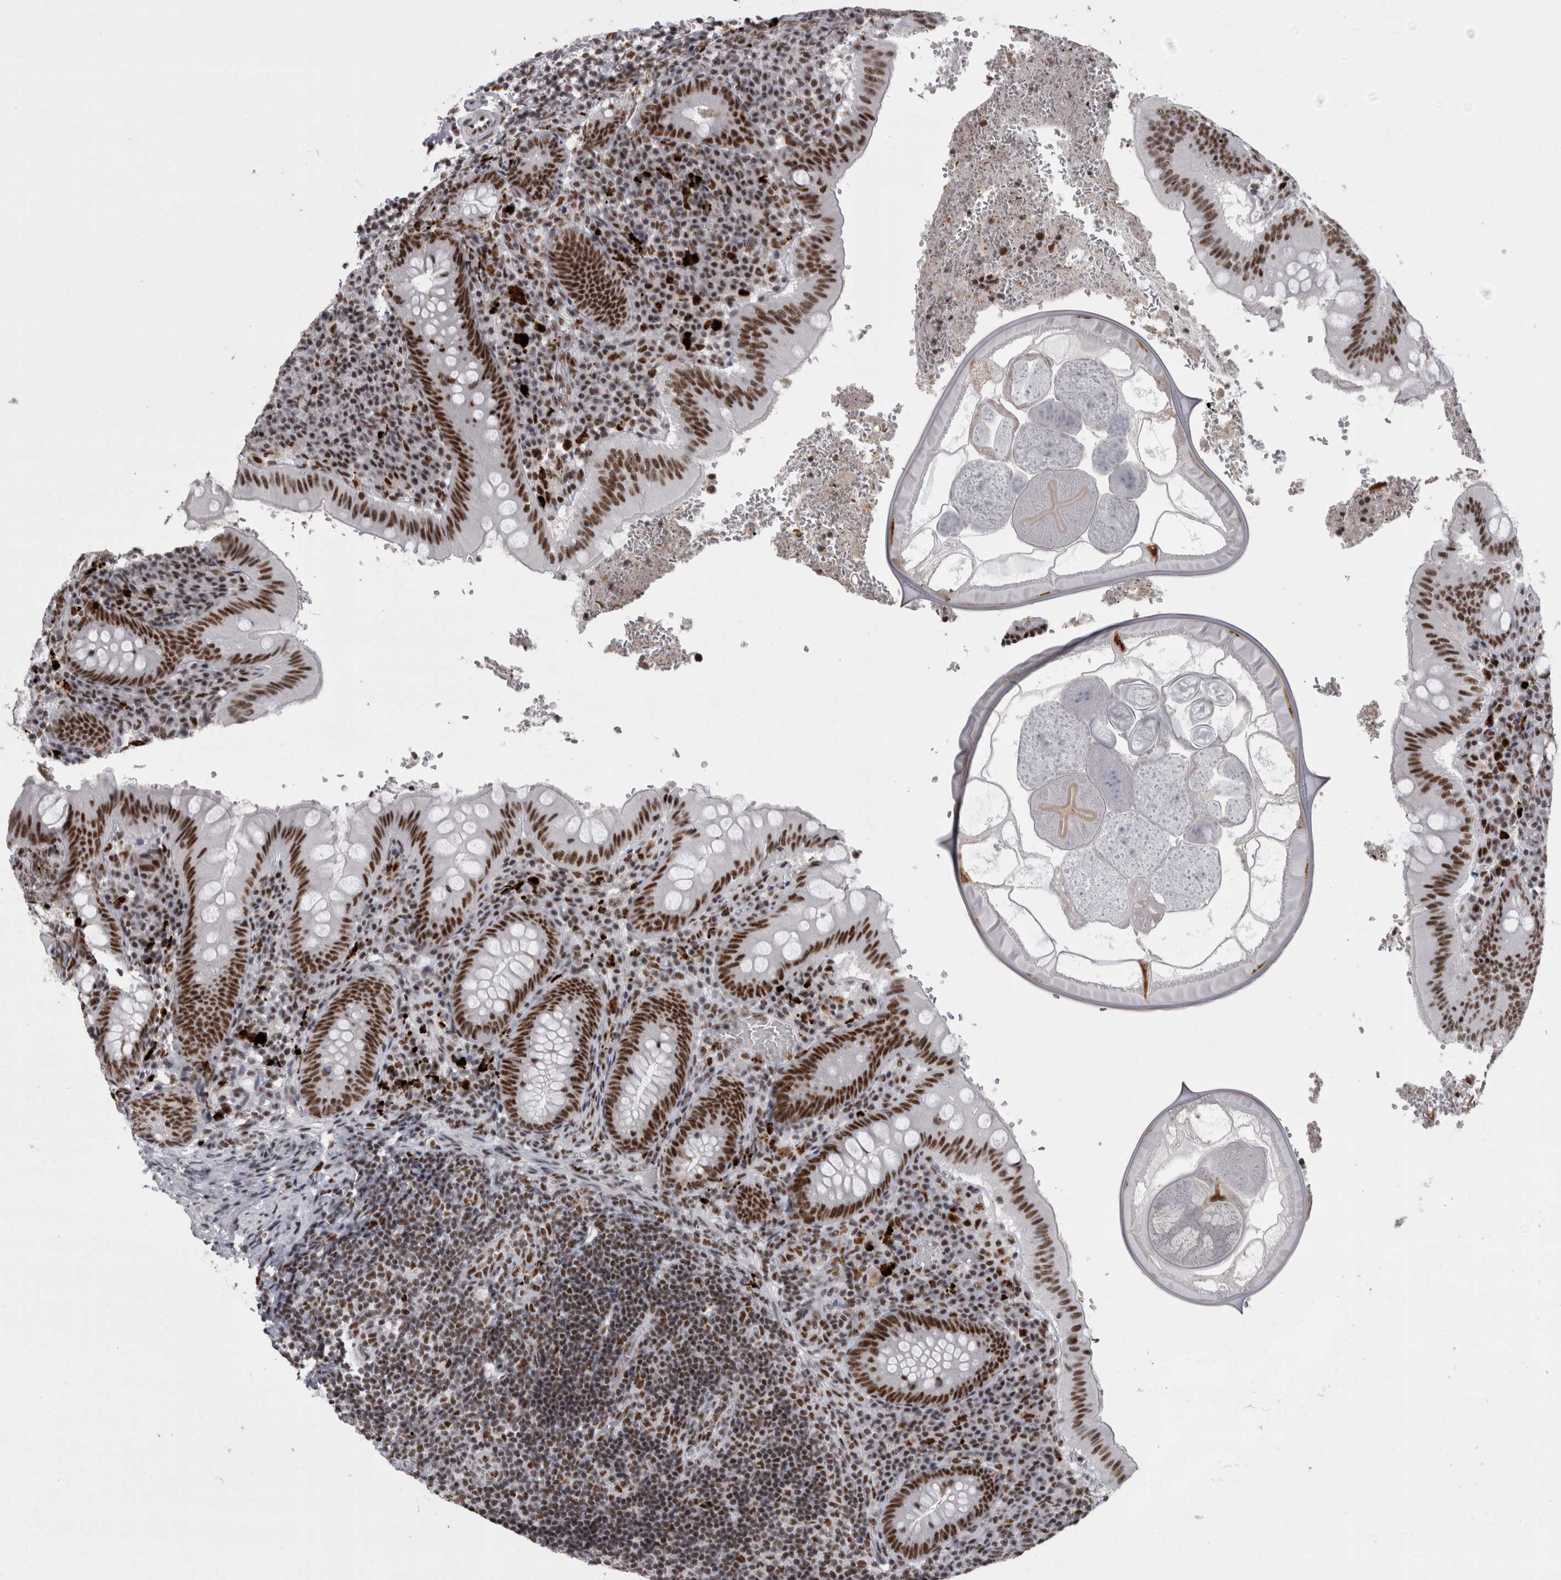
{"staining": {"intensity": "strong", "quantity": ">75%", "location": "nuclear"}, "tissue": "appendix", "cell_type": "Glandular cells", "image_type": "normal", "snomed": [{"axis": "morphology", "description": "Normal tissue, NOS"}, {"axis": "topography", "description": "Appendix"}], "caption": "Glandular cells show high levels of strong nuclear staining in approximately >75% of cells in benign human appendix.", "gene": "SNRNP40", "patient": {"sex": "male", "age": 8}}